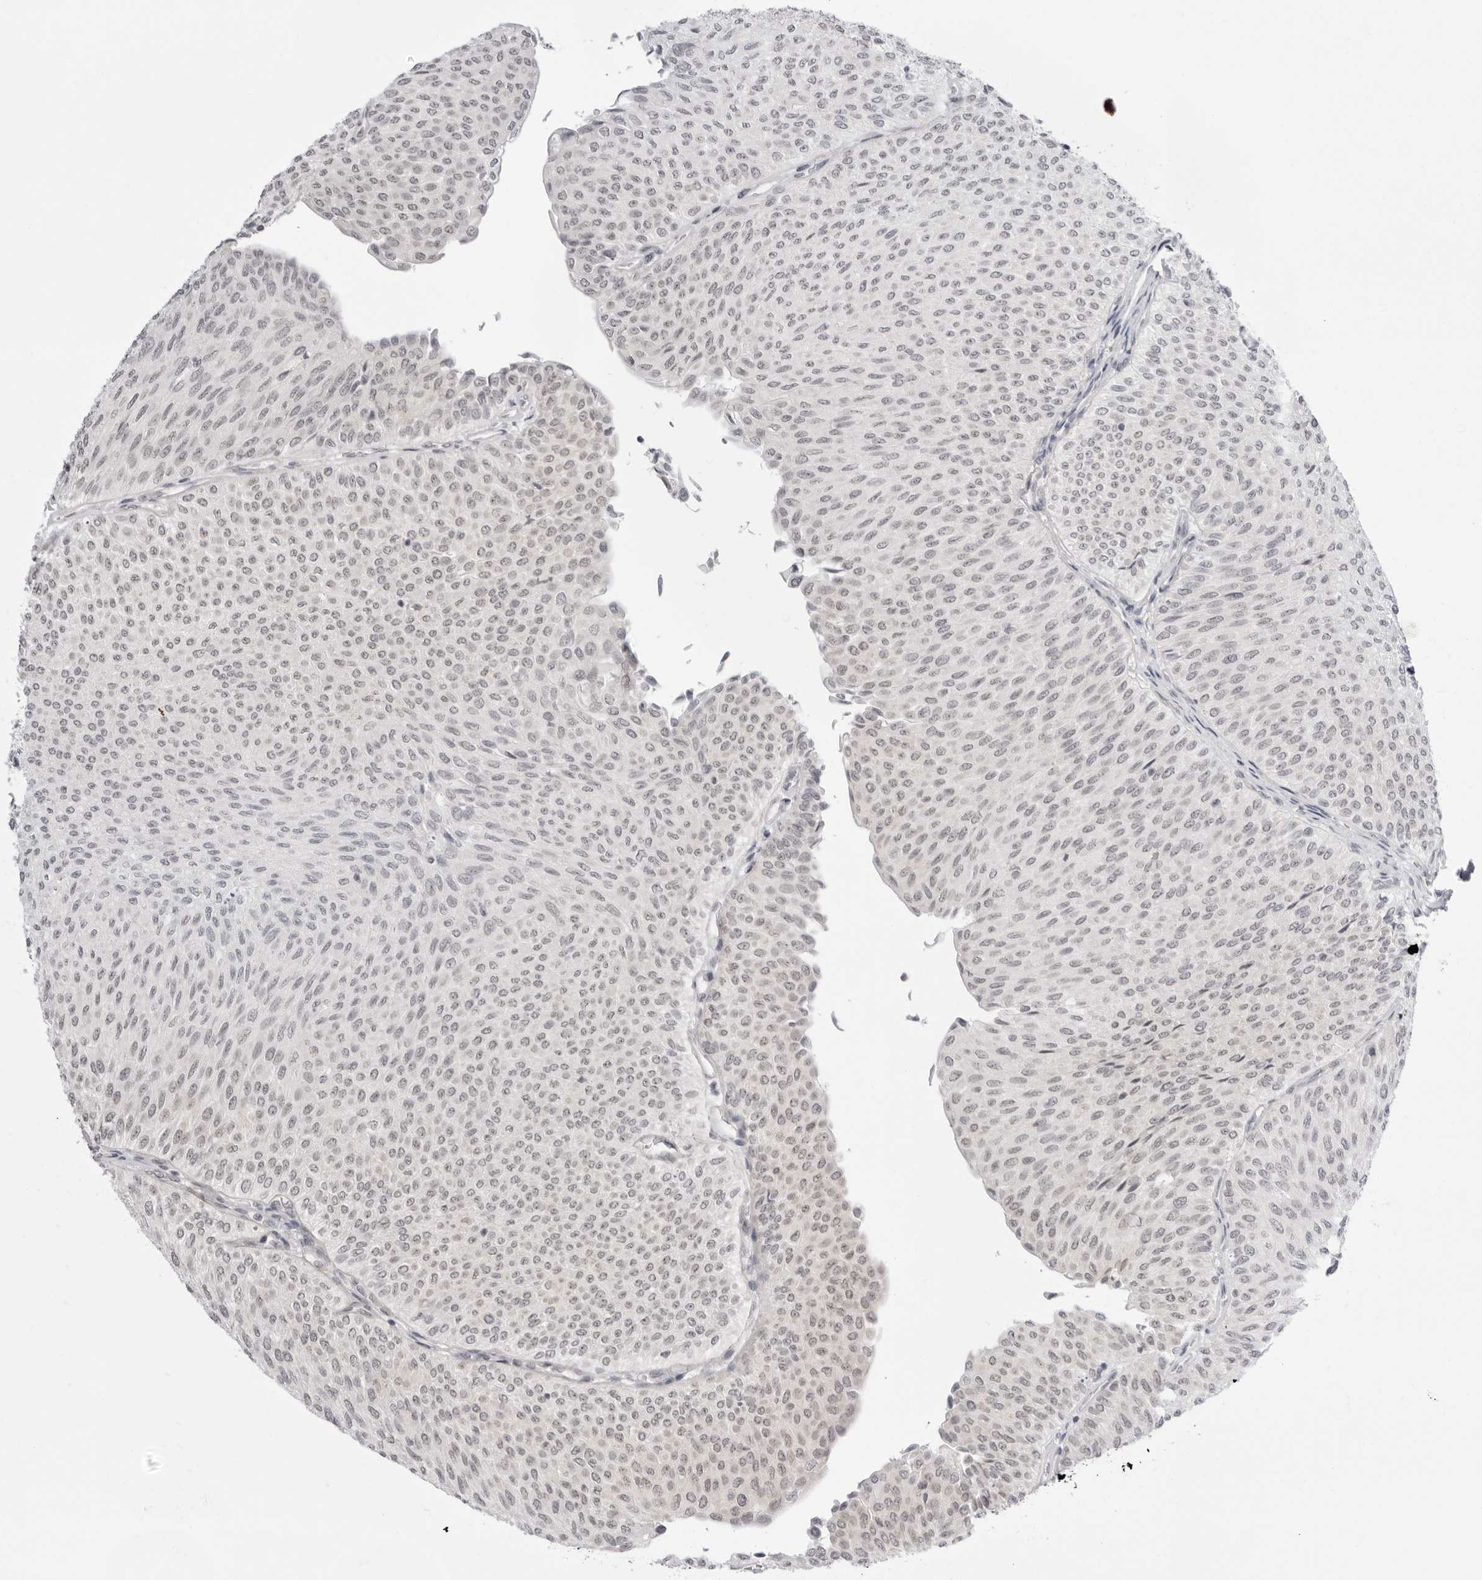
{"staining": {"intensity": "negative", "quantity": "none", "location": "none"}, "tissue": "urothelial cancer", "cell_type": "Tumor cells", "image_type": "cancer", "snomed": [{"axis": "morphology", "description": "Urothelial carcinoma, Low grade"}, {"axis": "topography", "description": "Urinary bladder"}], "caption": "High magnification brightfield microscopy of low-grade urothelial carcinoma stained with DAB (brown) and counterstained with hematoxylin (blue): tumor cells show no significant positivity.", "gene": "PPP2R5C", "patient": {"sex": "male", "age": 78}}